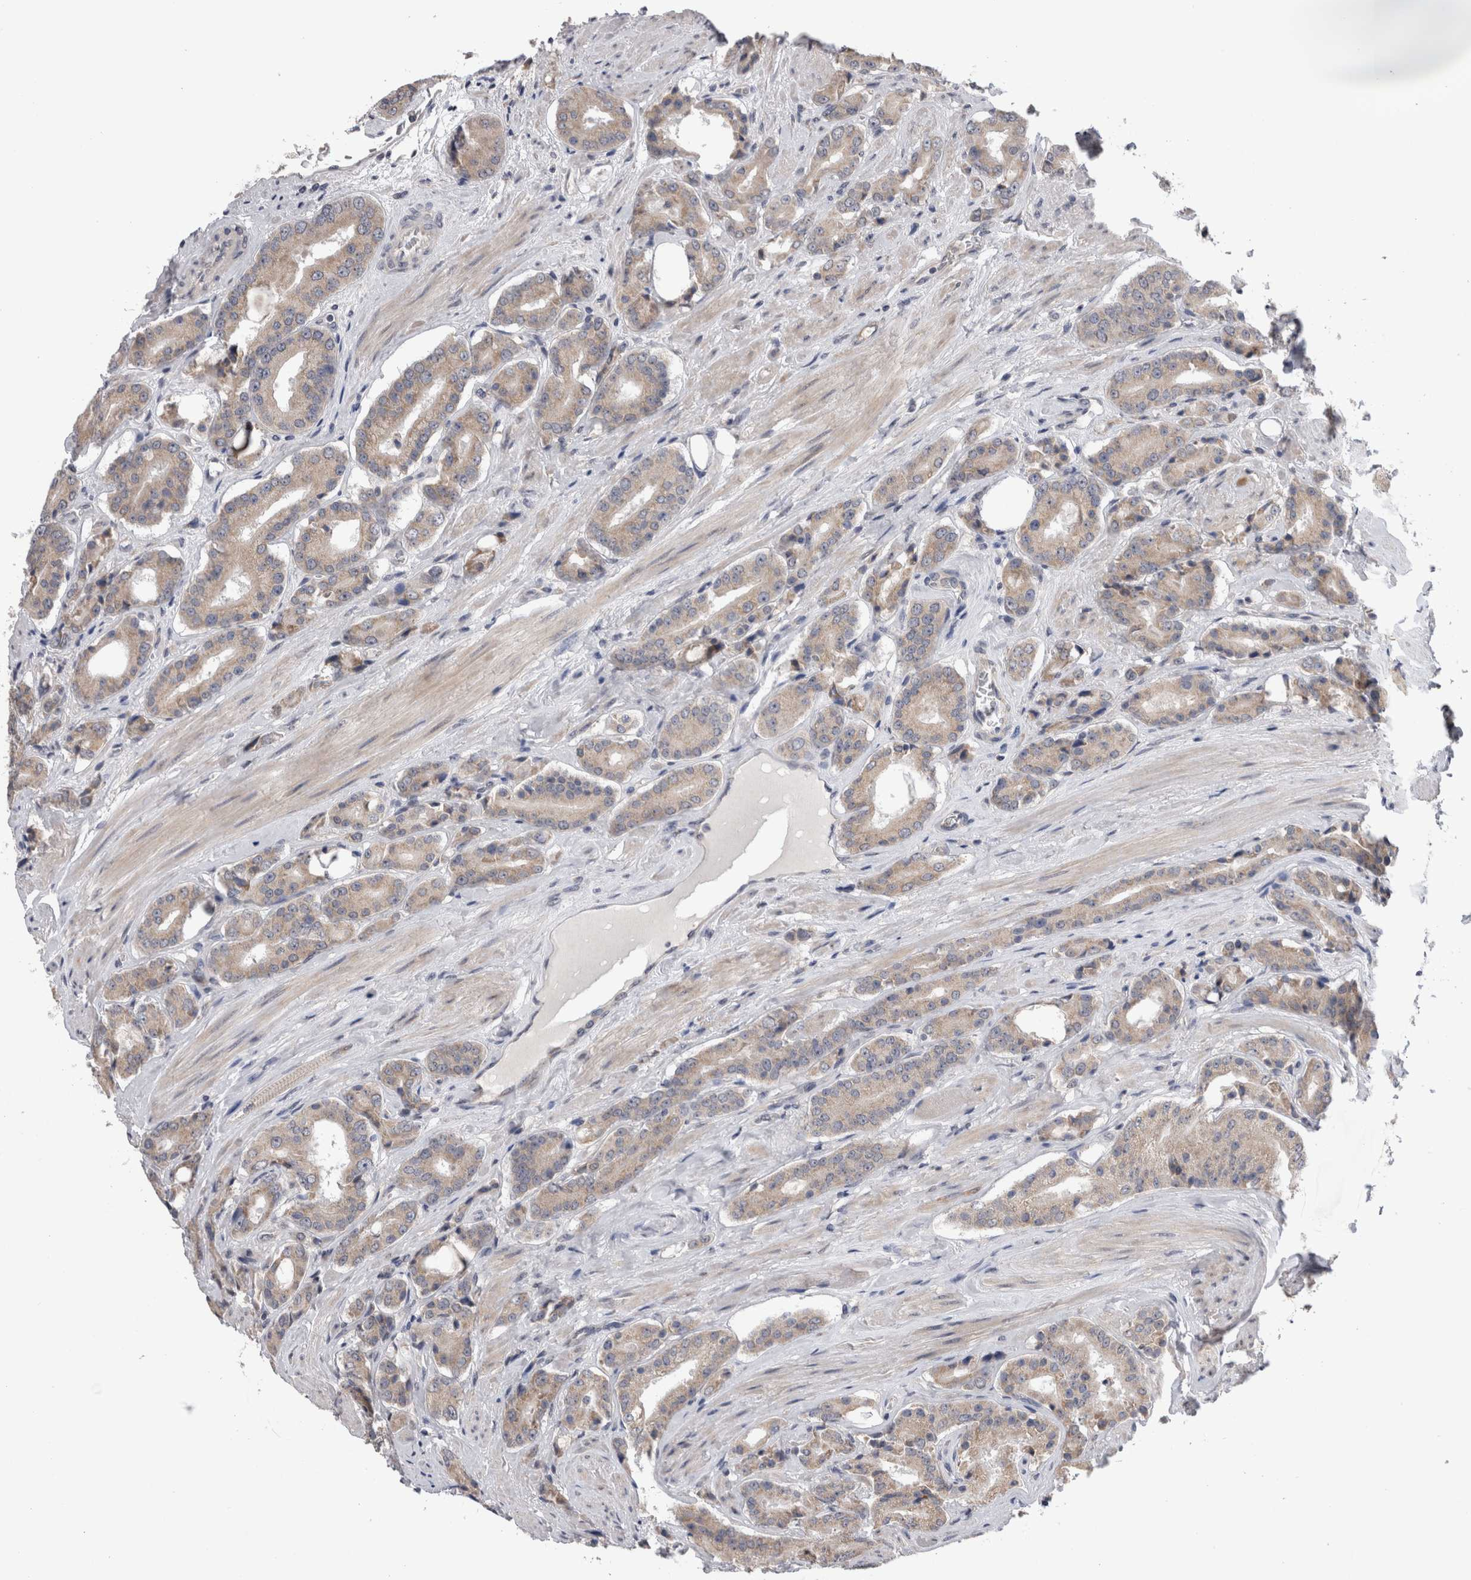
{"staining": {"intensity": "weak", "quantity": "<25%", "location": "cytoplasmic/membranous"}, "tissue": "prostate cancer", "cell_type": "Tumor cells", "image_type": "cancer", "snomed": [{"axis": "morphology", "description": "Adenocarcinoma, High grade"}, {"axis": "topography", "description": "Prostate"}], "caption": "Protein analysis of prostate high-grade adenocarcinoma exhibits no significant positivity in tumor cells.", "gene": "ARHGAP29", "patient": {"sex": "male", "age": 71}}